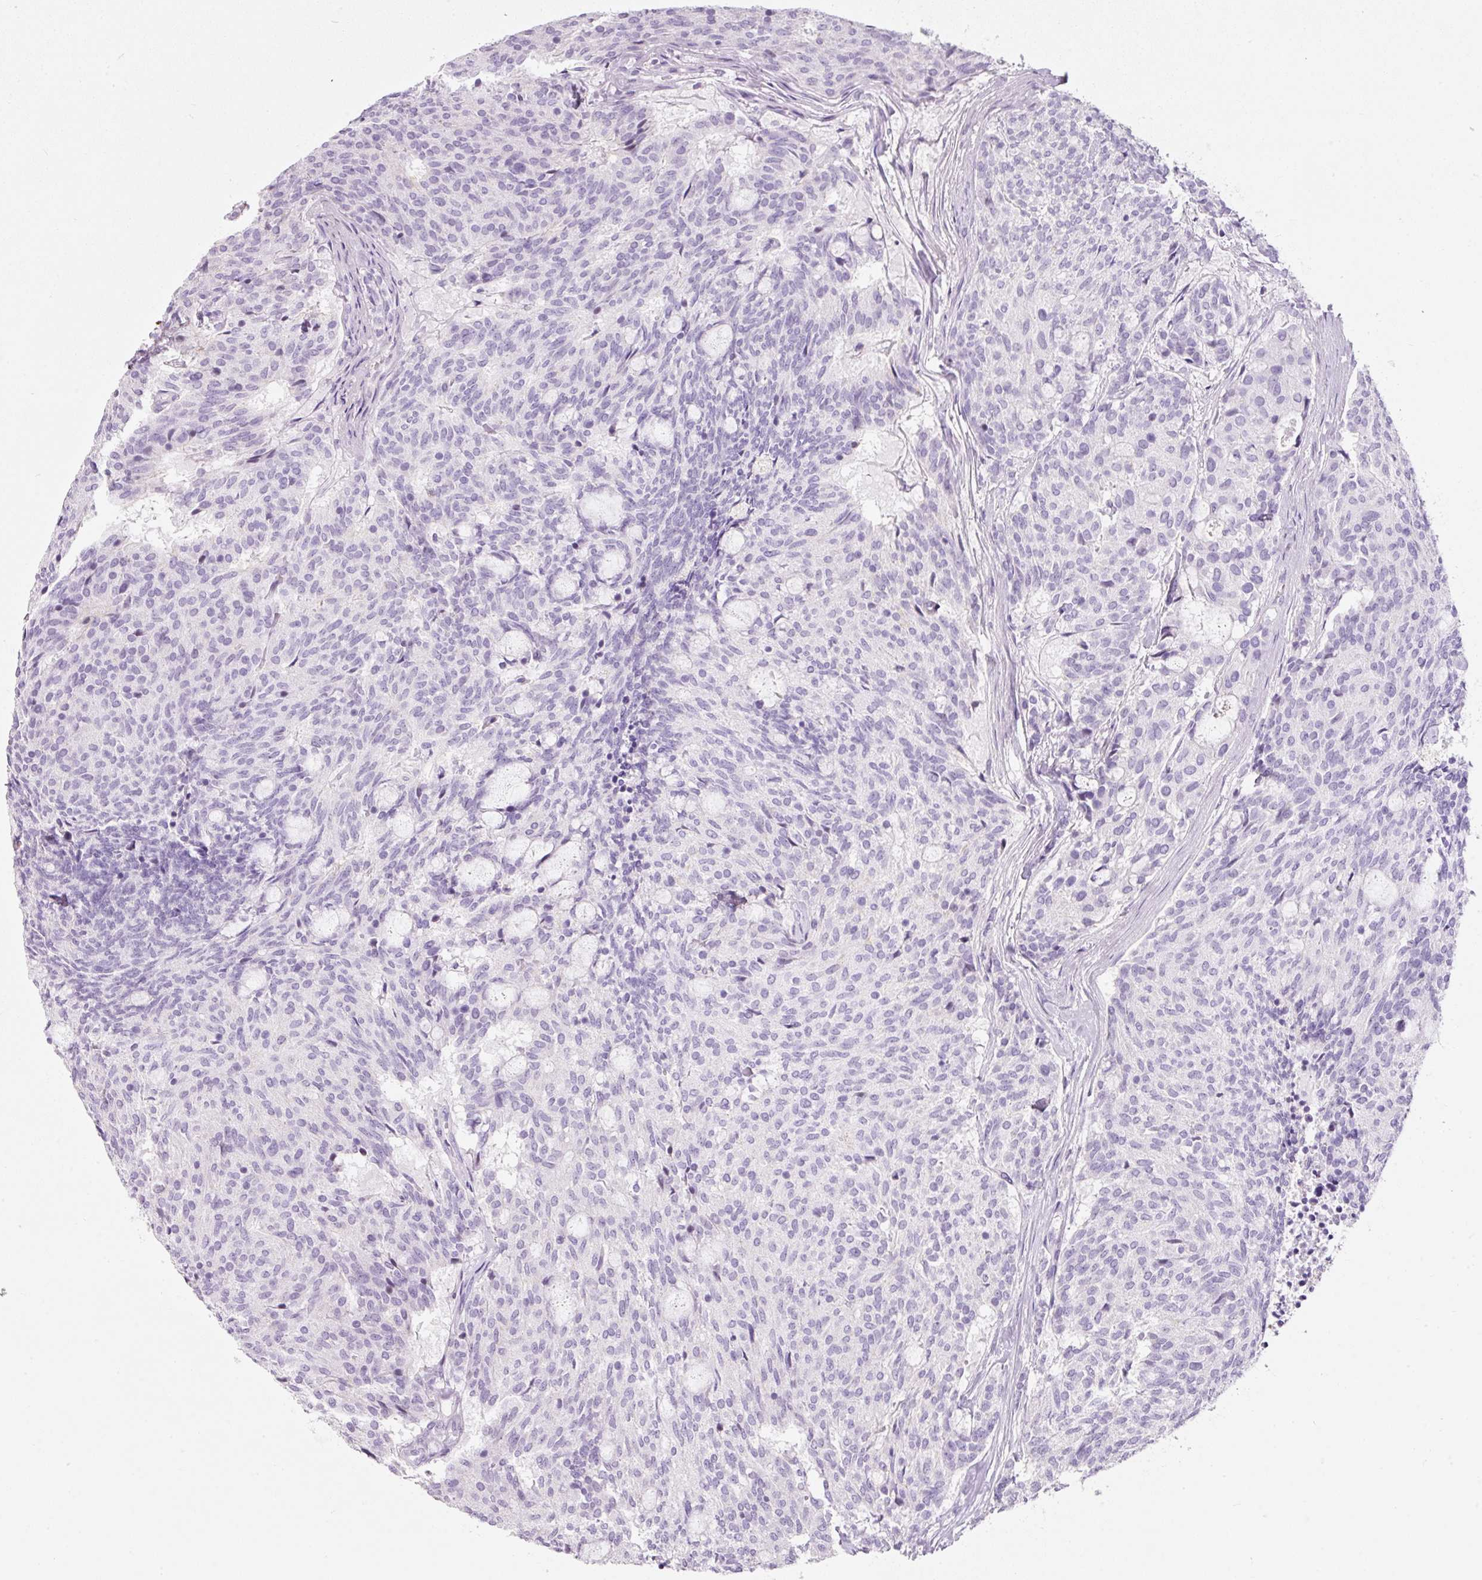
{"staining": {"intensity": "negative", "quantity": "none", "location": "none"}, "tissue": "carcinoid", "cell_type": "Tumor cells", "image_type": "cancer", "snomed": [{"axis": "morphology", "description": "Carcinoid, malignant, NOS"}, {"axis": "topography", "description": "Pancreas"}], "caption": "High magnification brightfield microscopy of carcinoid (malignant) stained with DAB (brown) and counterstained with hematoxylin (blue): tumor cells show no significant expression.", "gene": "DNM1", "patient": {"sex": "female", "age": 54}}